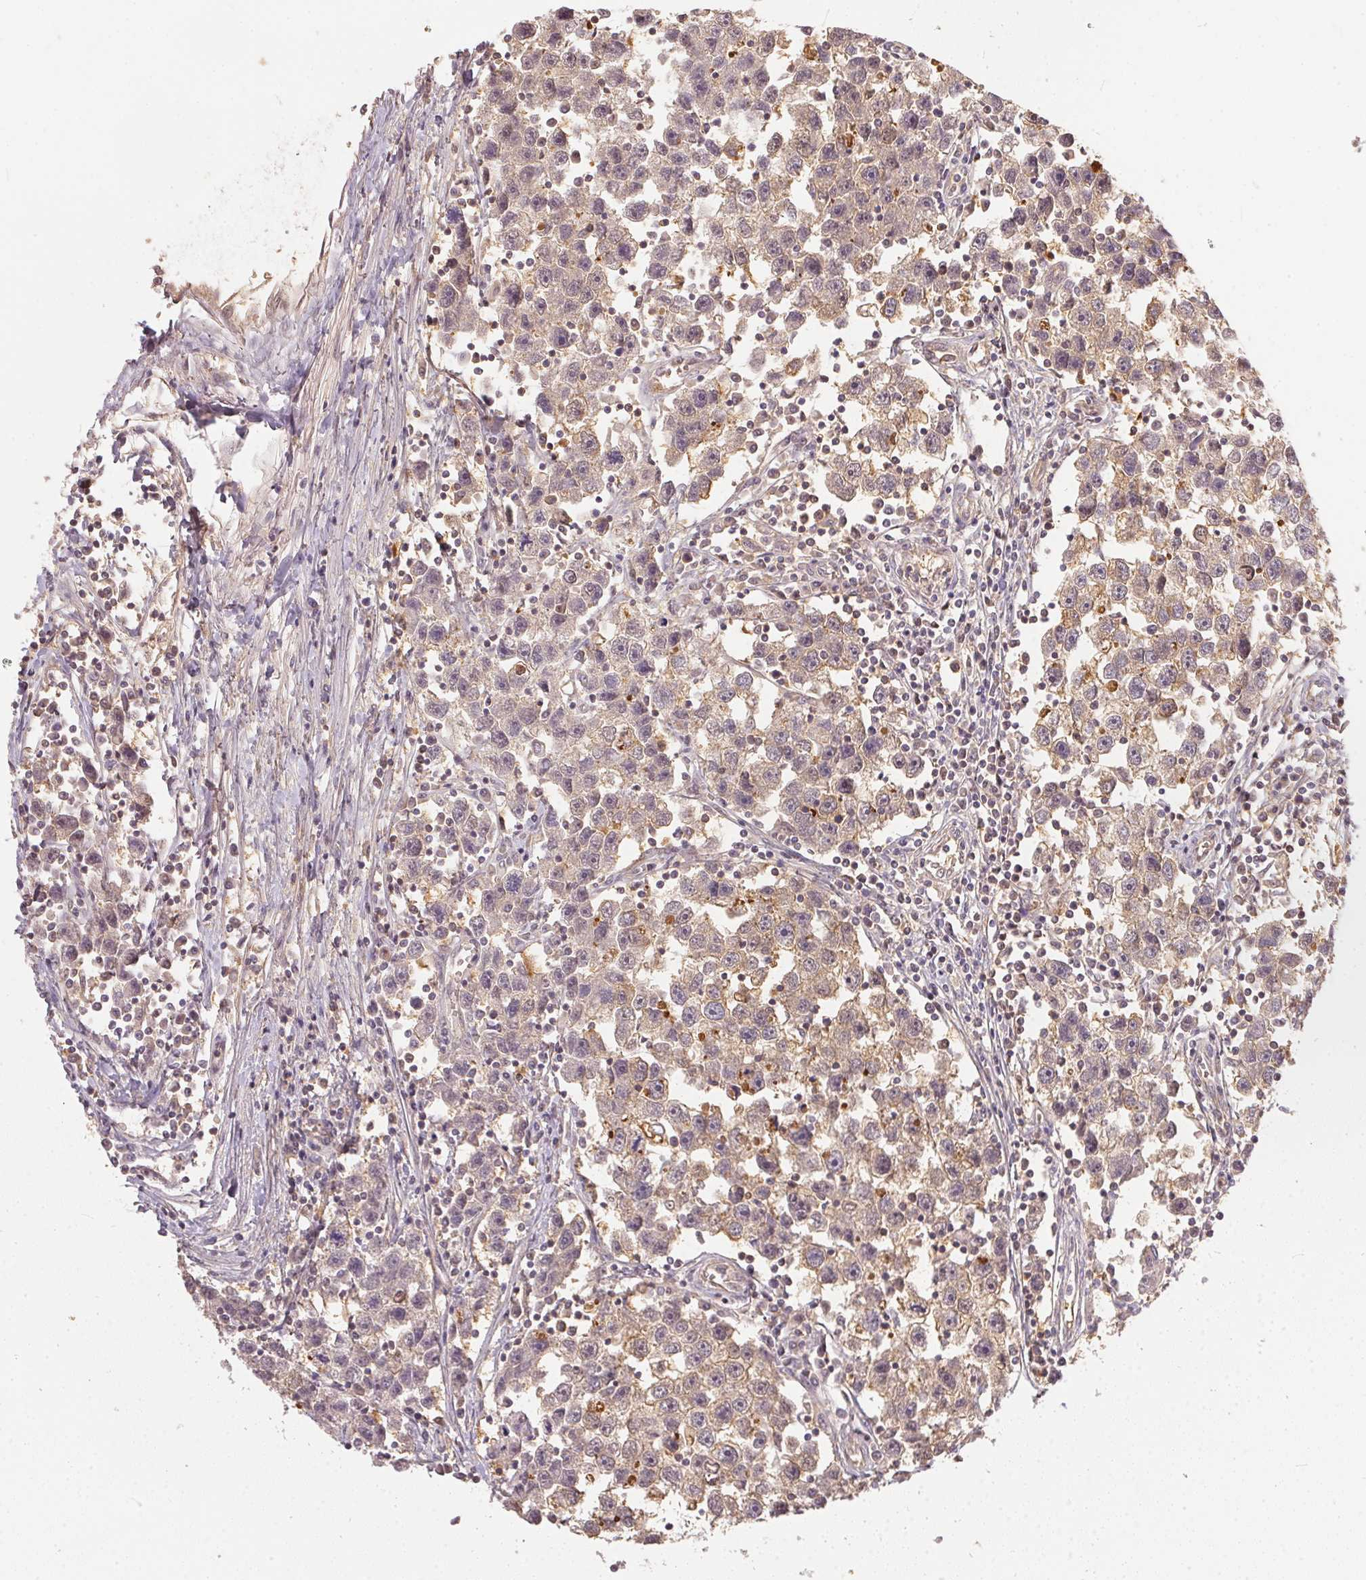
{"staining": {"intensity": "weak", "quantity": ">75%", "location": "cytoplasmic/membranous"}, "tissue": "testis cancer", "cell_type": "Tumor cells", "image_type": "cancer", "snomed": [{"axis": "morphology", "description": "Seminoma, NOS"}, {"axis": "topography", "description": "Testis"}], "caption": "This image shows immunohistochemistry staining of human testis cancer, with low weak cytoplasmic/membranous staining in approximately >75% of tumor cells.", "gene": "BLMH", "patient": {"sex": "male", "age": 30}}